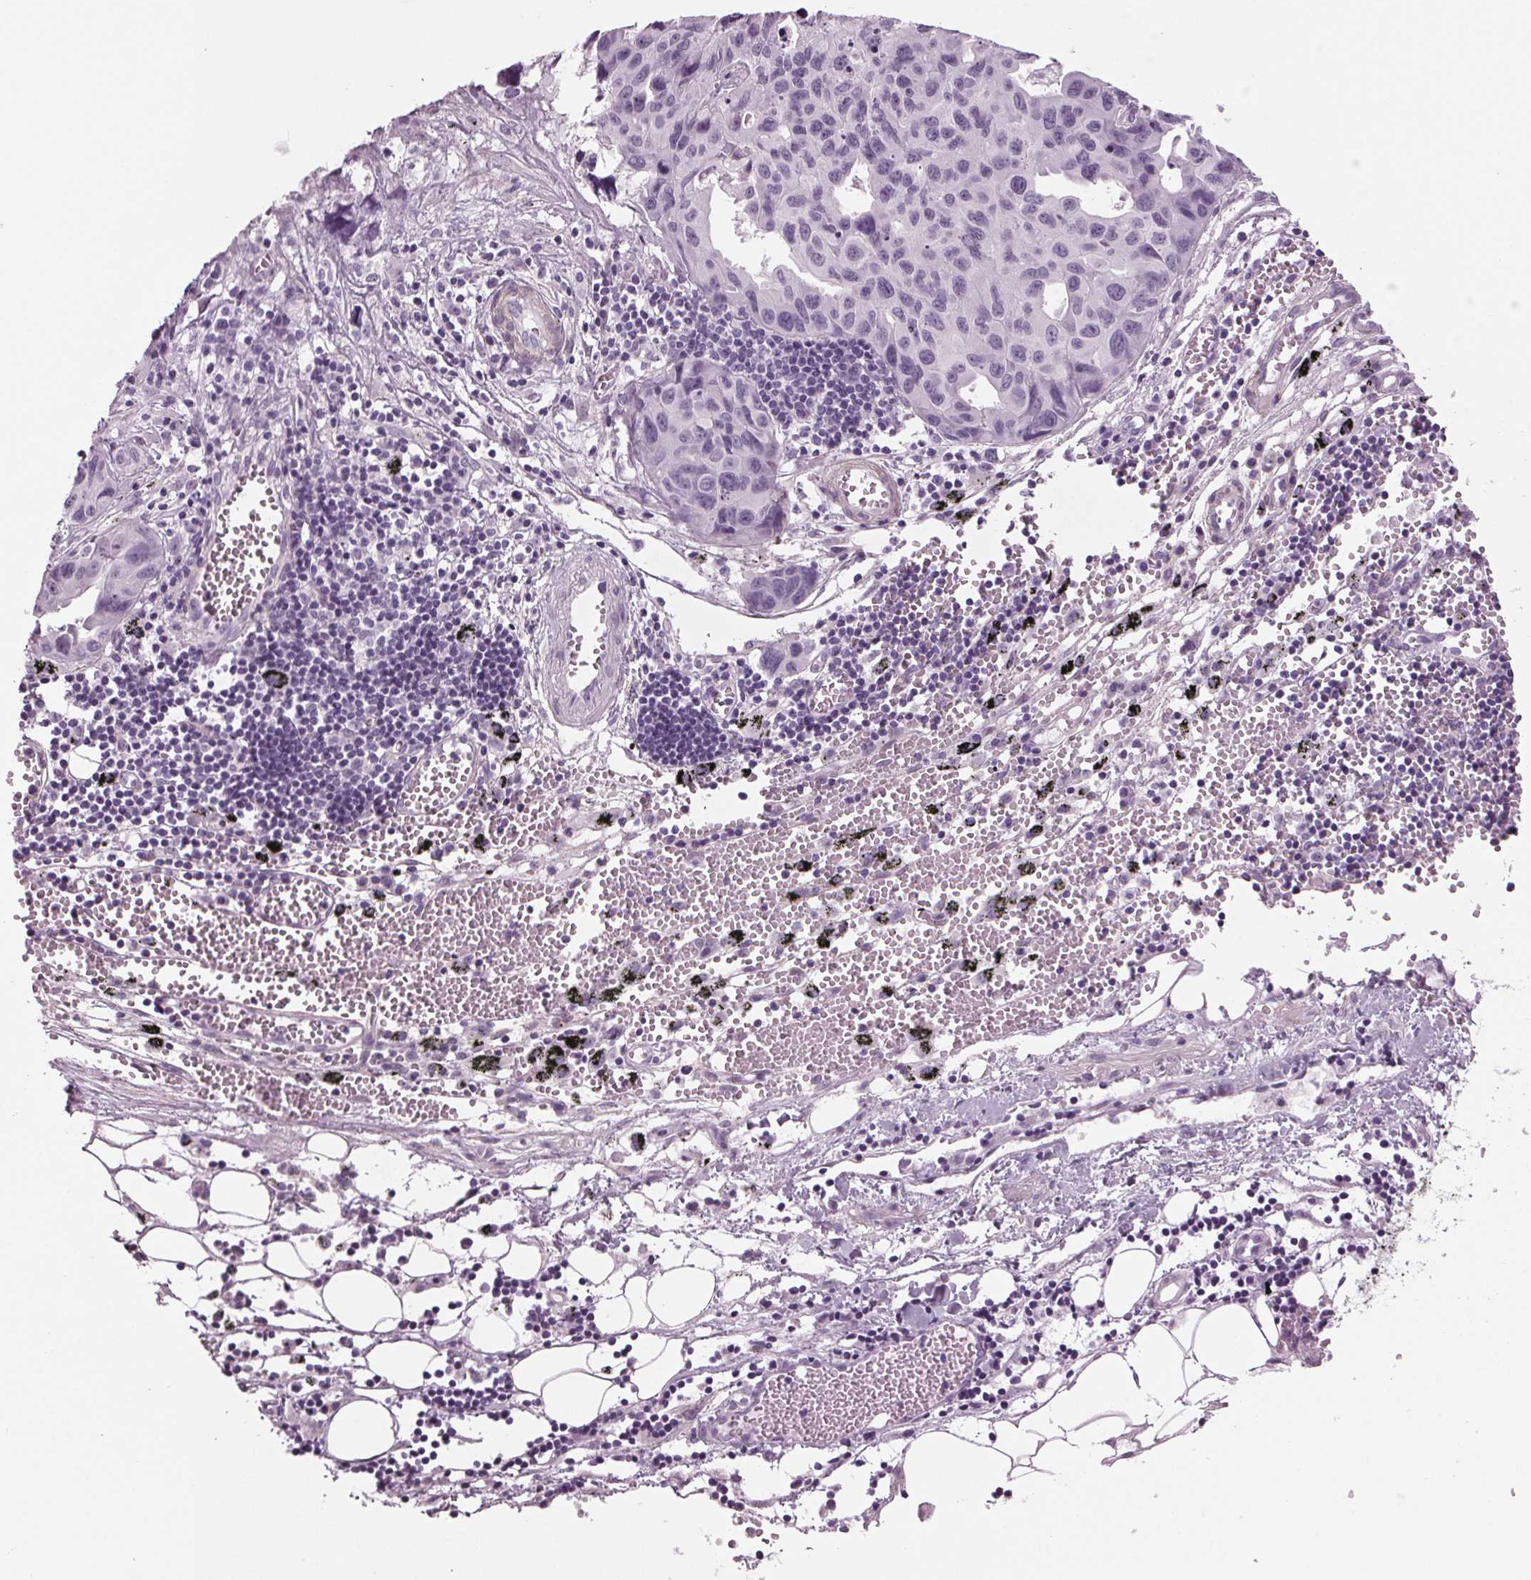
{"staining": {"intensity": "negative", "quantity": "none", "location": "none"}, "tissue": "lung cancer", "cell_type": "Tumor cells", "image_type": "cancer", "snomed": [{"axis": "morphology", "description": "Adenocarcinoma, NOS"}, {"axis": "topography", "description": "Lymph node"}, {"axis": "topography", "description": "Lung"}], "caption": "DAB immunohistochemical staining of human lung adenocarcinoma reveals no significant expression in tumor cells.", "gene": "BHLHE22", "patient": {"sex": "male", "age": 64}}